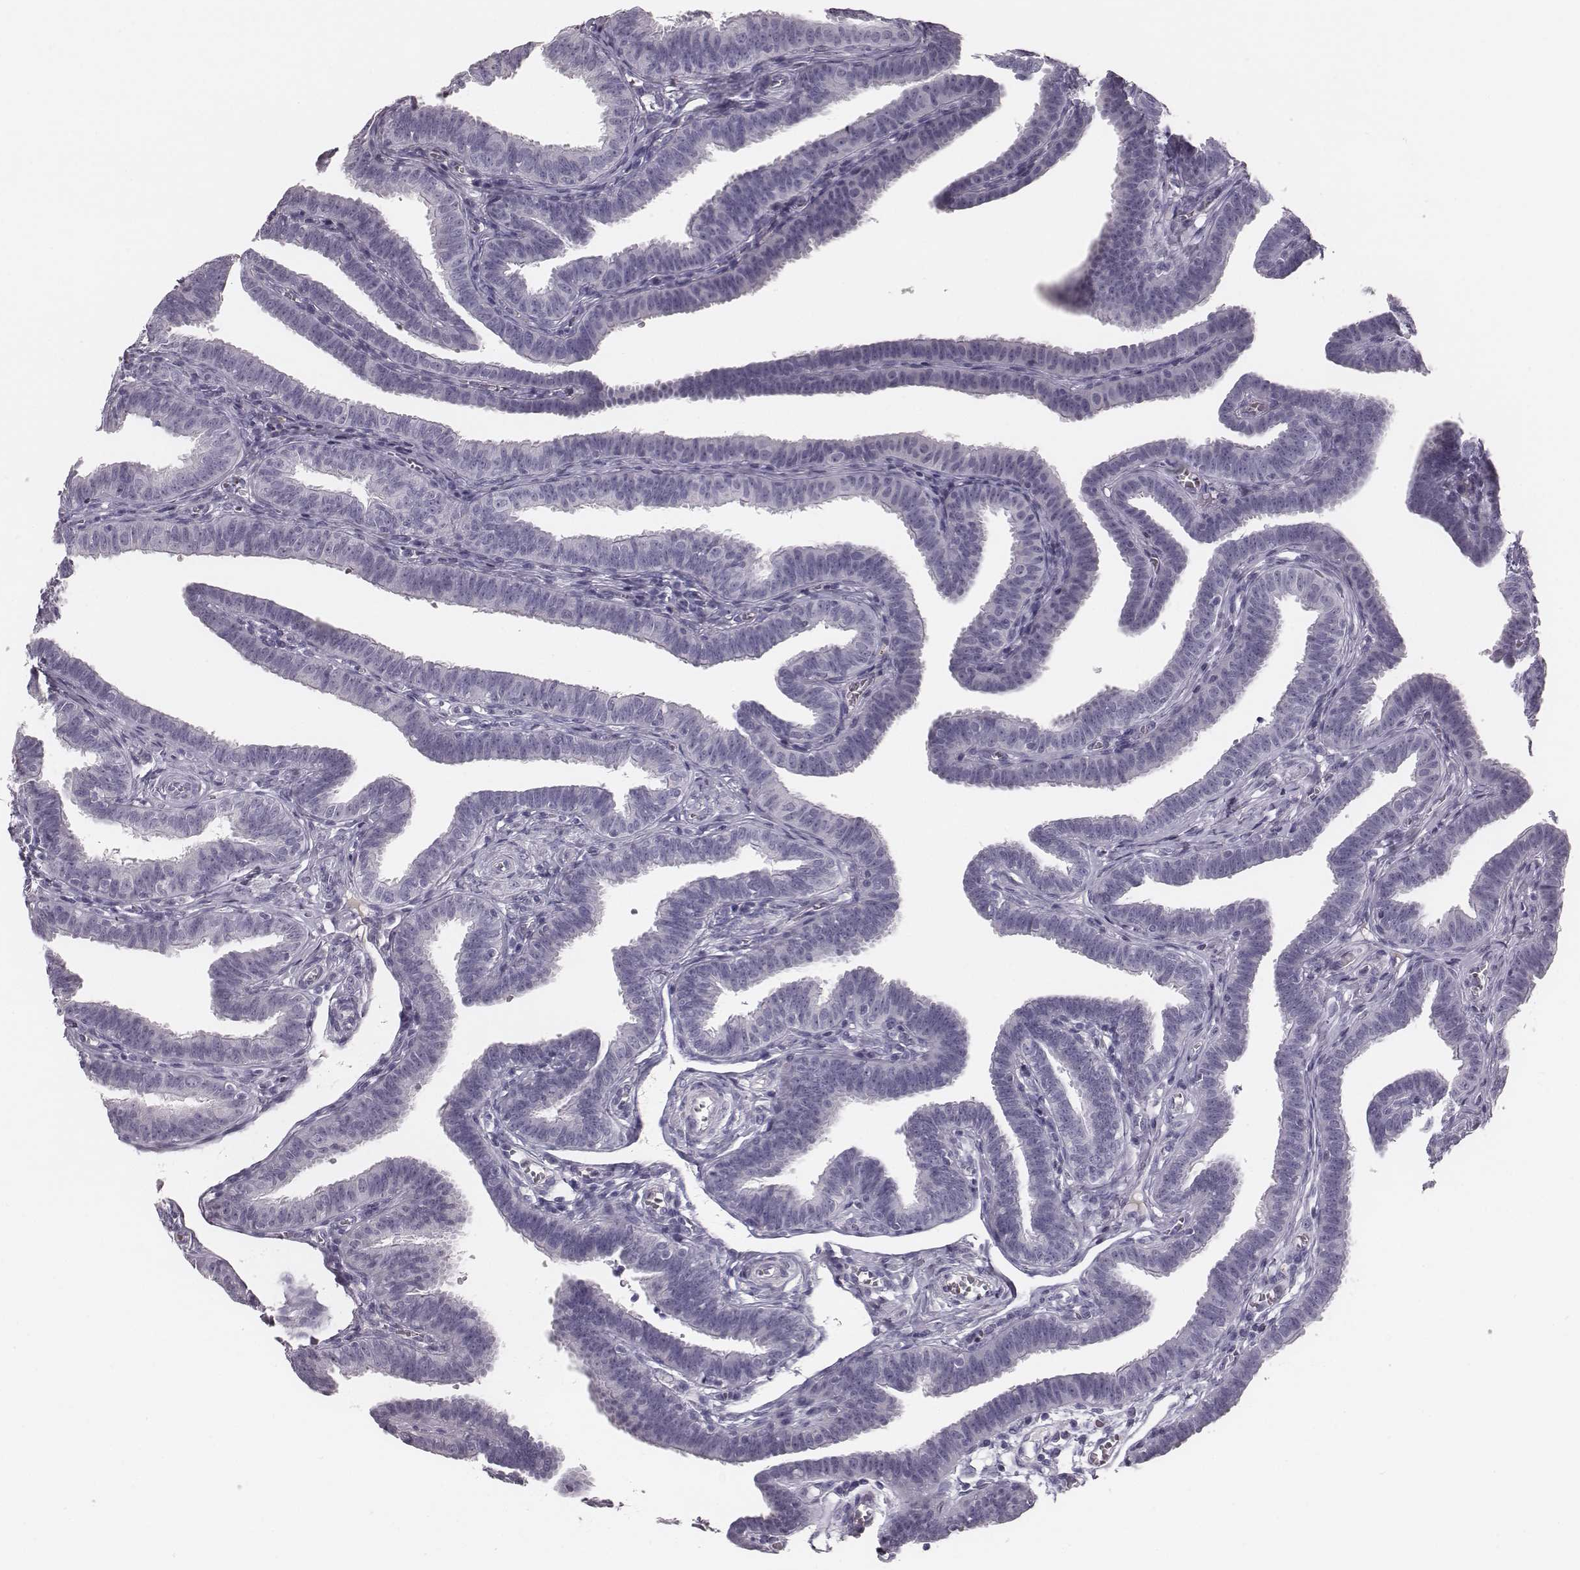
{"staining": {"intensity": "negative", "quantity": "none", "location": "none"}, "tissue": "fallopian tube", "cell_type": "Glandular cells", "image_type": "normal", "snomed": [{"axis": "morphology", "description": "Normal tissue, NOS"}, {"axis": "topography", "description": "Fallopian tube"}], "caption": "A histopathology image of human fallopian tube is negative for staining in glandular cells. Brightfield microscopy of IHC stained with DAB (brown) and hematoxylin (blue), captured at high magnification.", "gene": "CSH1", "patient": {"sex": "female", "age": 25}}